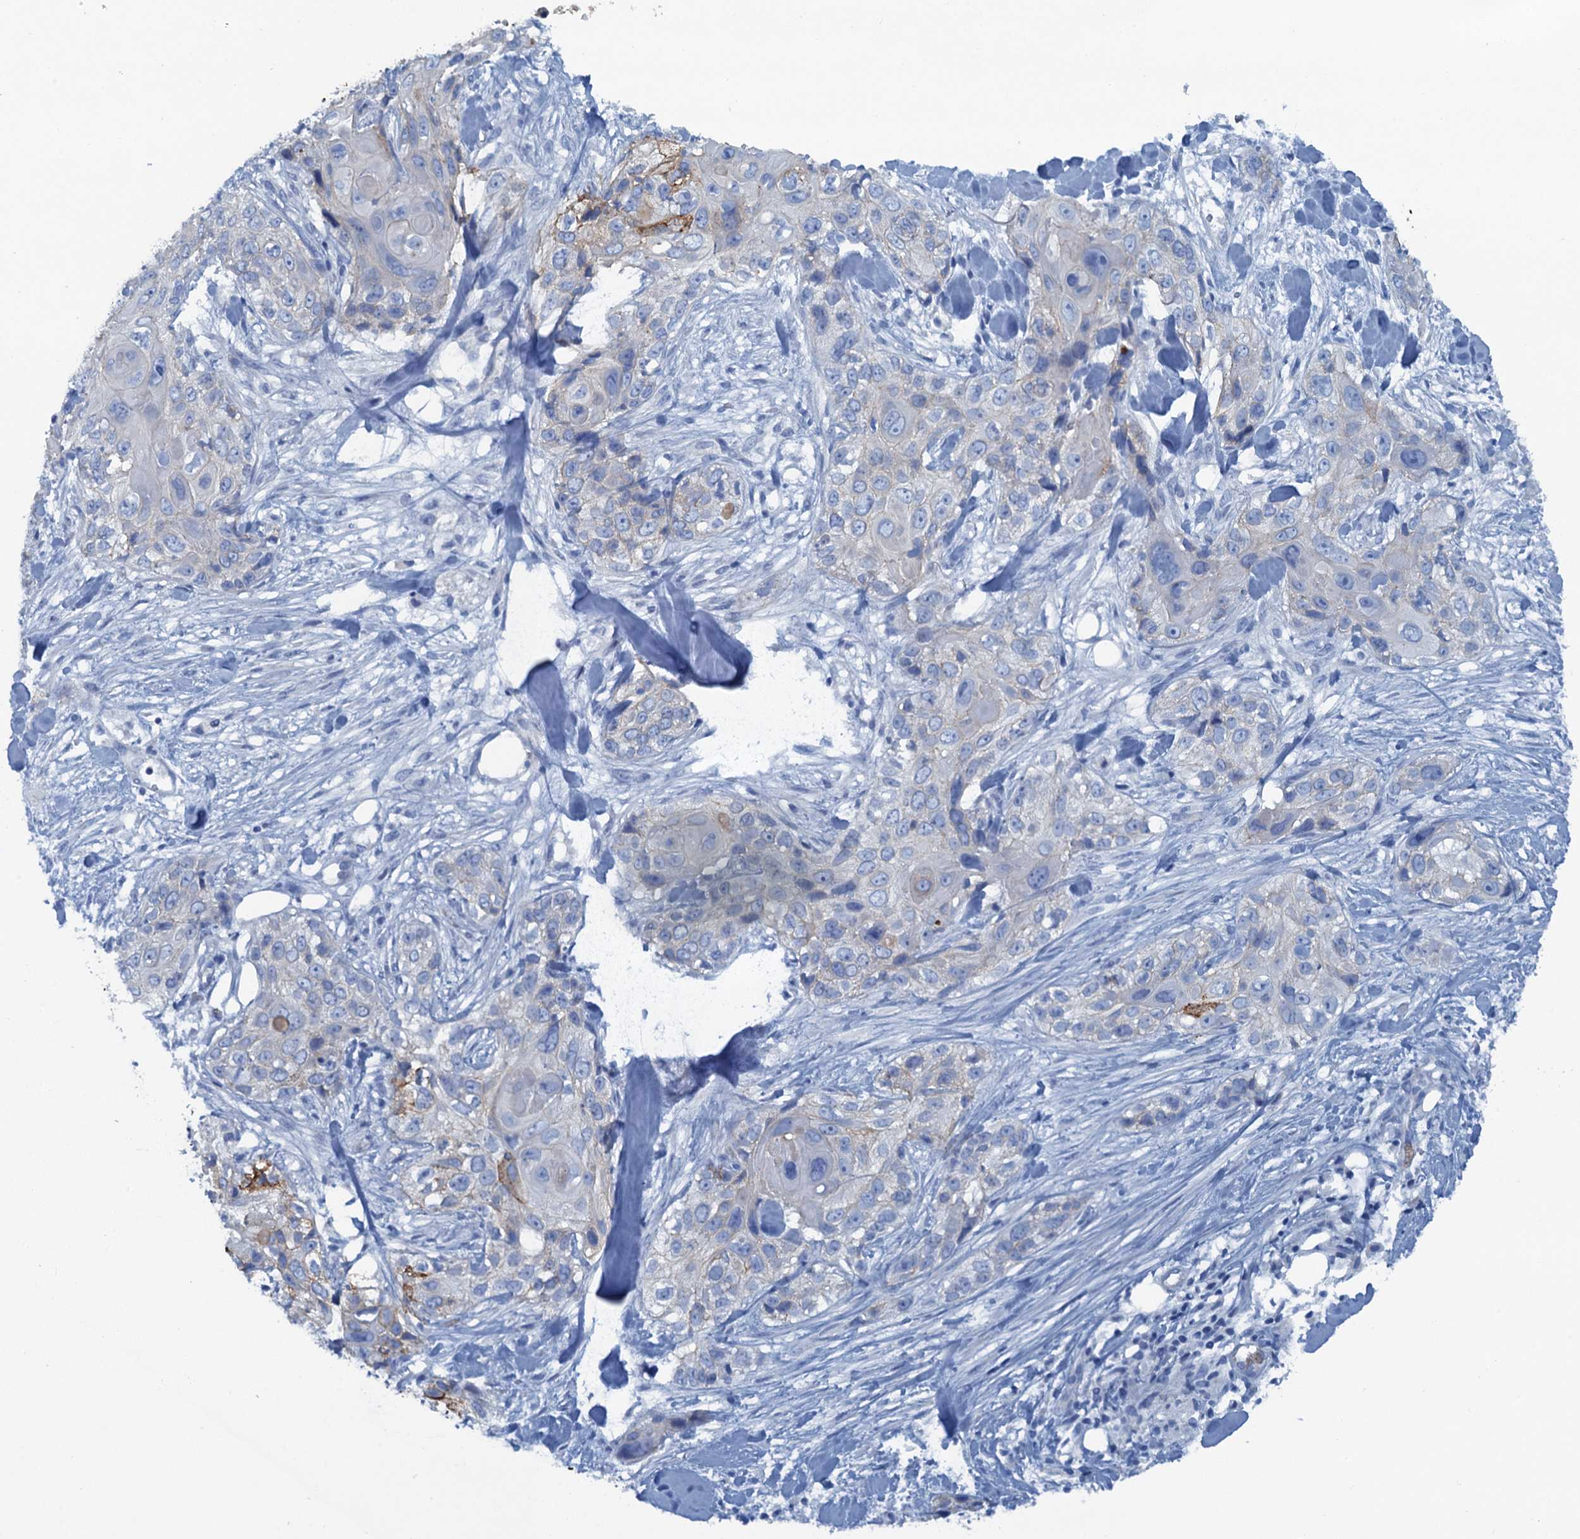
{"staining": {"intensity": "strong", "quantity": "<25%", "location": "cytoplasmic/membranous"}, "tissue": "skin cancer", "cell_type": "Tumor cells", "image_type": "cancer", "snomed": [{"axis": "morphology", "description": "Normal tissue, NOS"}, {"axis": "morphology", "description": "Squamous cell carcinoma, NOS"}, {"axis": "topography", "description": "Skin"}], "caption": "Human squamous cell carcinoma (skin) stained for a protein (brown) reveals strong cytoplasmic/membranous positive staining in about <25% of tumor cells.", "gene": "MYADML2", "patient": {"sex": "male", "age": 72}}